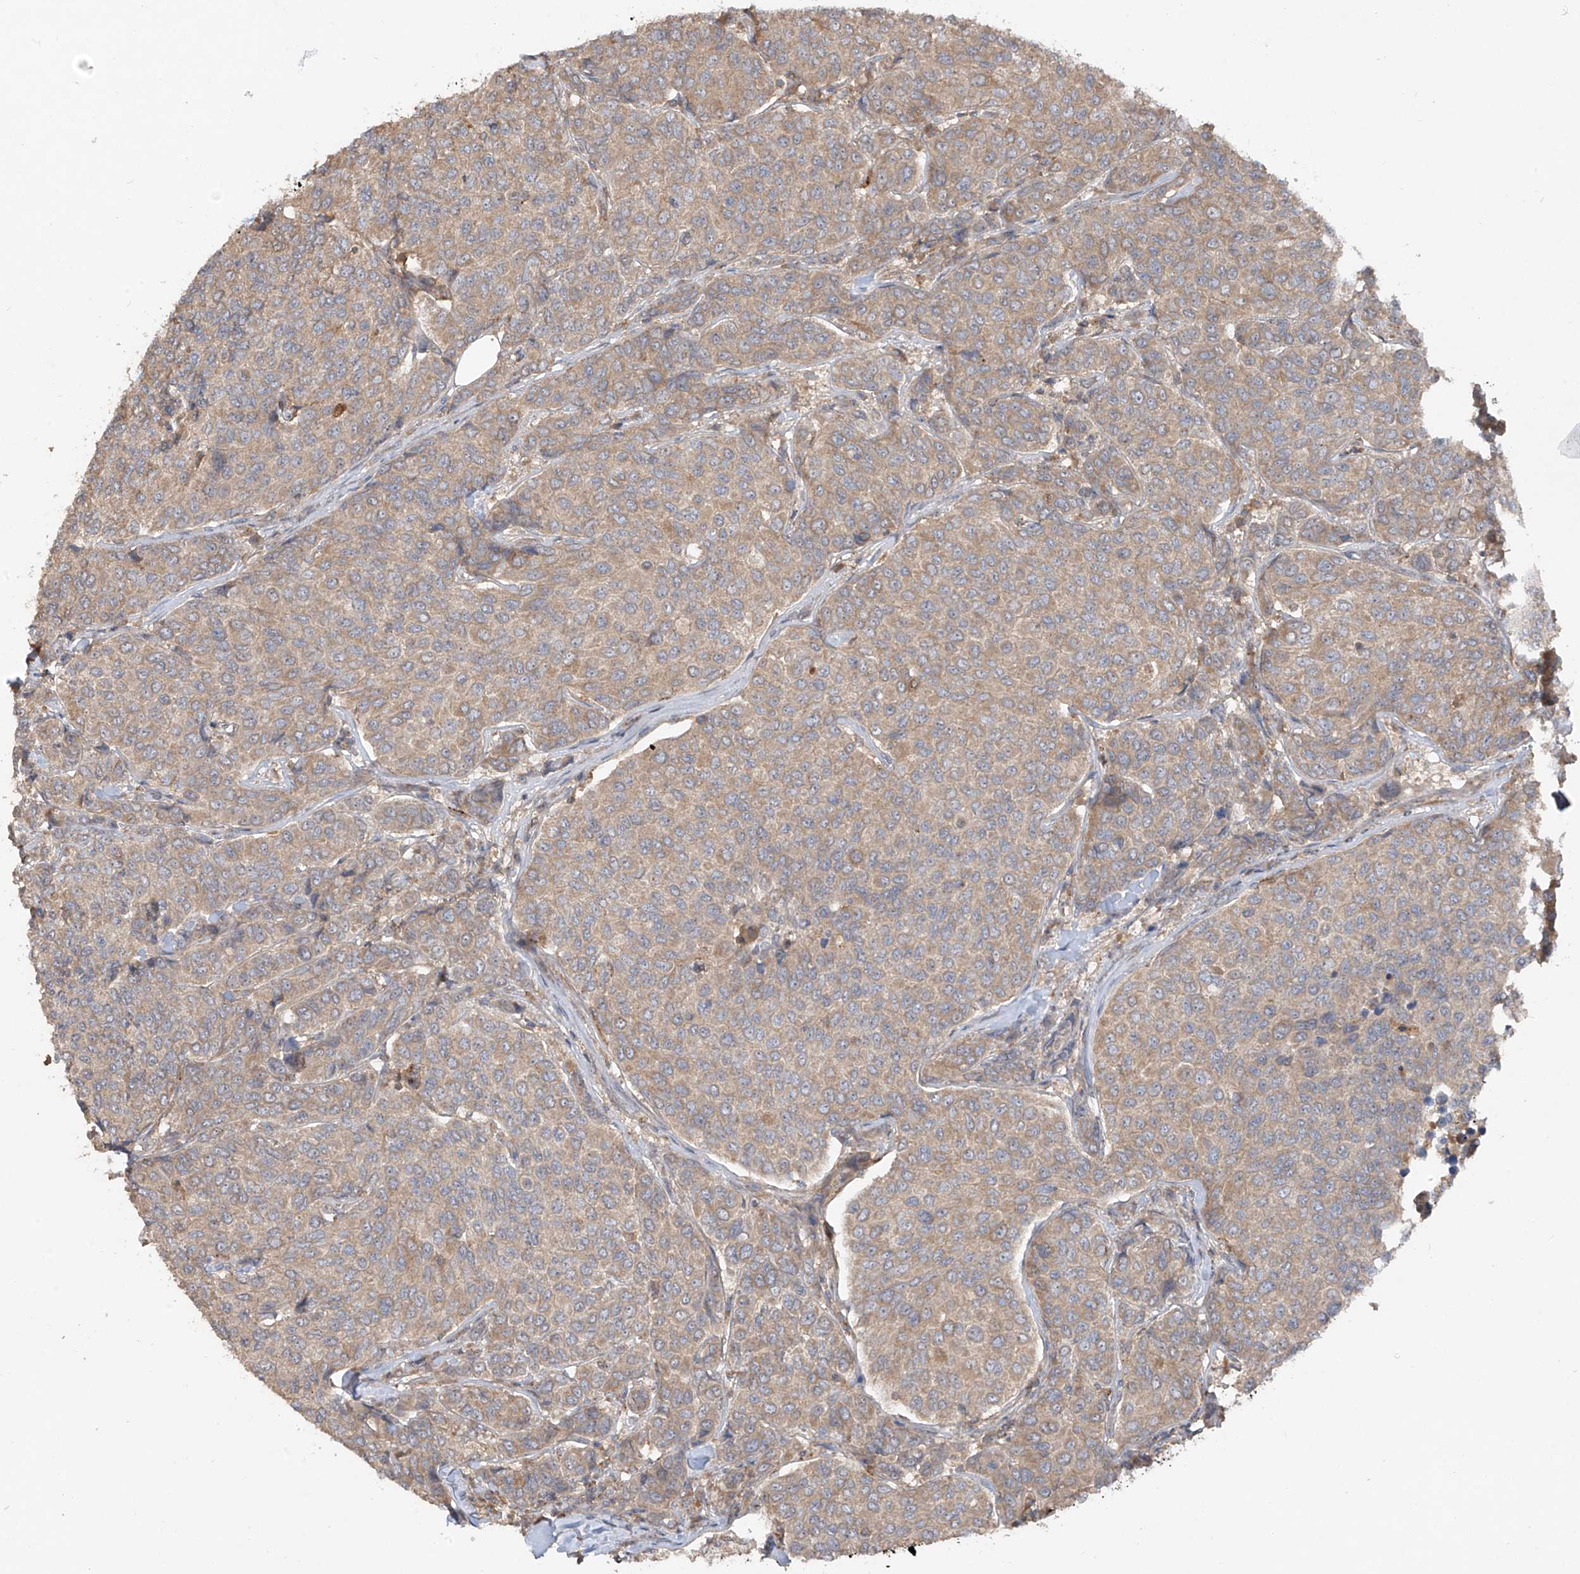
{"staining": {"intensity": "moderate", "quantity": ">75%", "location": "cytoplasmic/membranous"}, "tissue": "breast cancer", "cell_type": "Tumor cells", "image_type": "cancer", "snomed": [{"axis": "morphology", "description": "Duct carcinoma"}, {"axis": "topography", "description": "Breast"}], "caption": "Immunohistochemistry (IHC) of breast cancer (intraductal carcinoma) displays medium levels of moderate cytoplasmic/membranous expression in approximately >75% of tumor cells. (Brightfield microscopy of DAB IHC at high magnification).", "gene": "LDAH", "patient": {"sex": "female", "age": 55}}